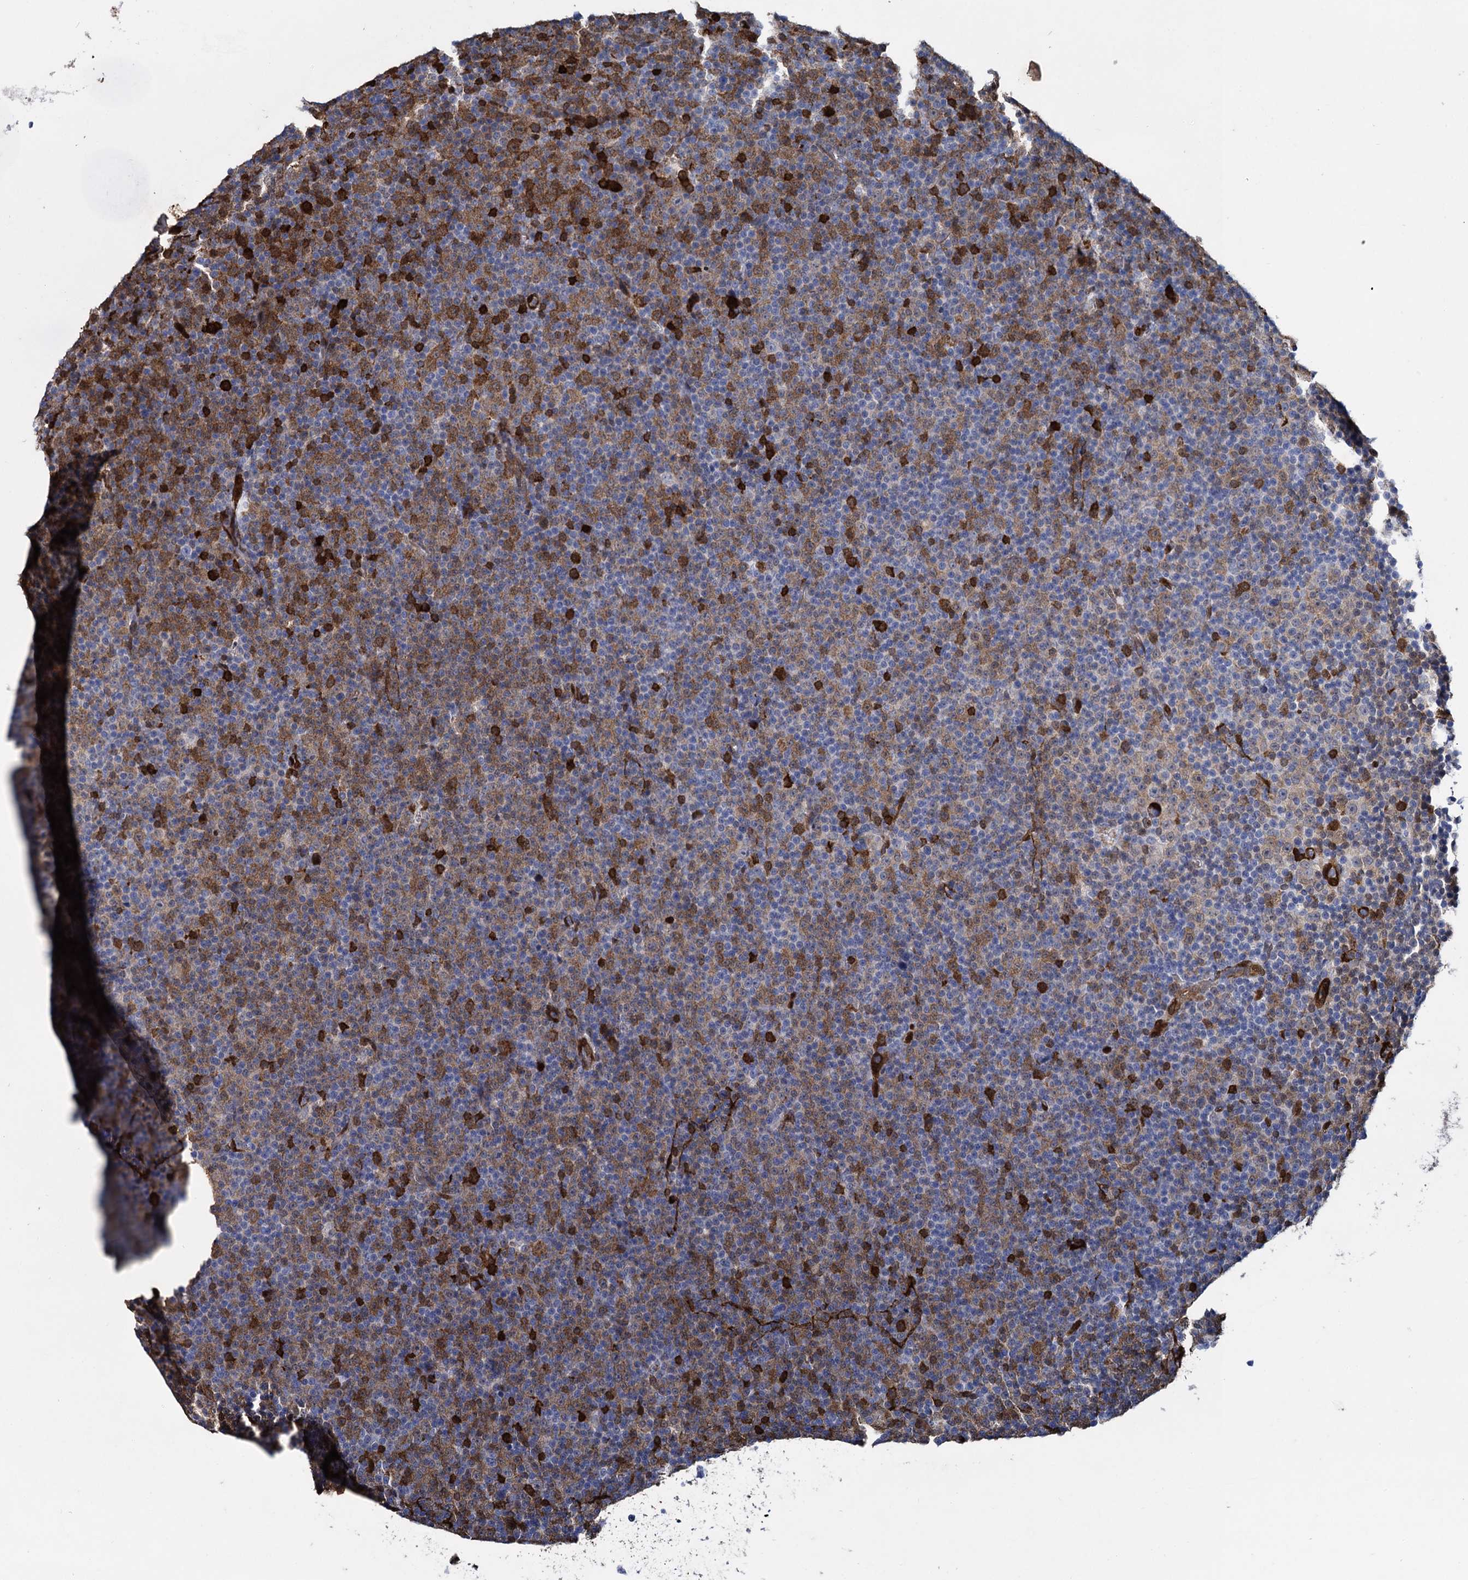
{"staining": {"intensity": "moderate", "quantity": "25%-75%", "location": "cytoplasmic/membranous"}, "tissue": "lymphoma", "cell_type": "Tumor cells", "image_type": "cancer", "snomed": [{"axis": "morphology", "description": "Malignant lymphoma, non-Hodgkin's type, Low grade"}, {"axis": "topography", "description": "Lymph node"}], "caption": "Lymphoma stained with a protein marker demonstrates moderate staining in tumor cells.", "gene": "FABP5", "patient": {"sex": "female", "age": 67}}